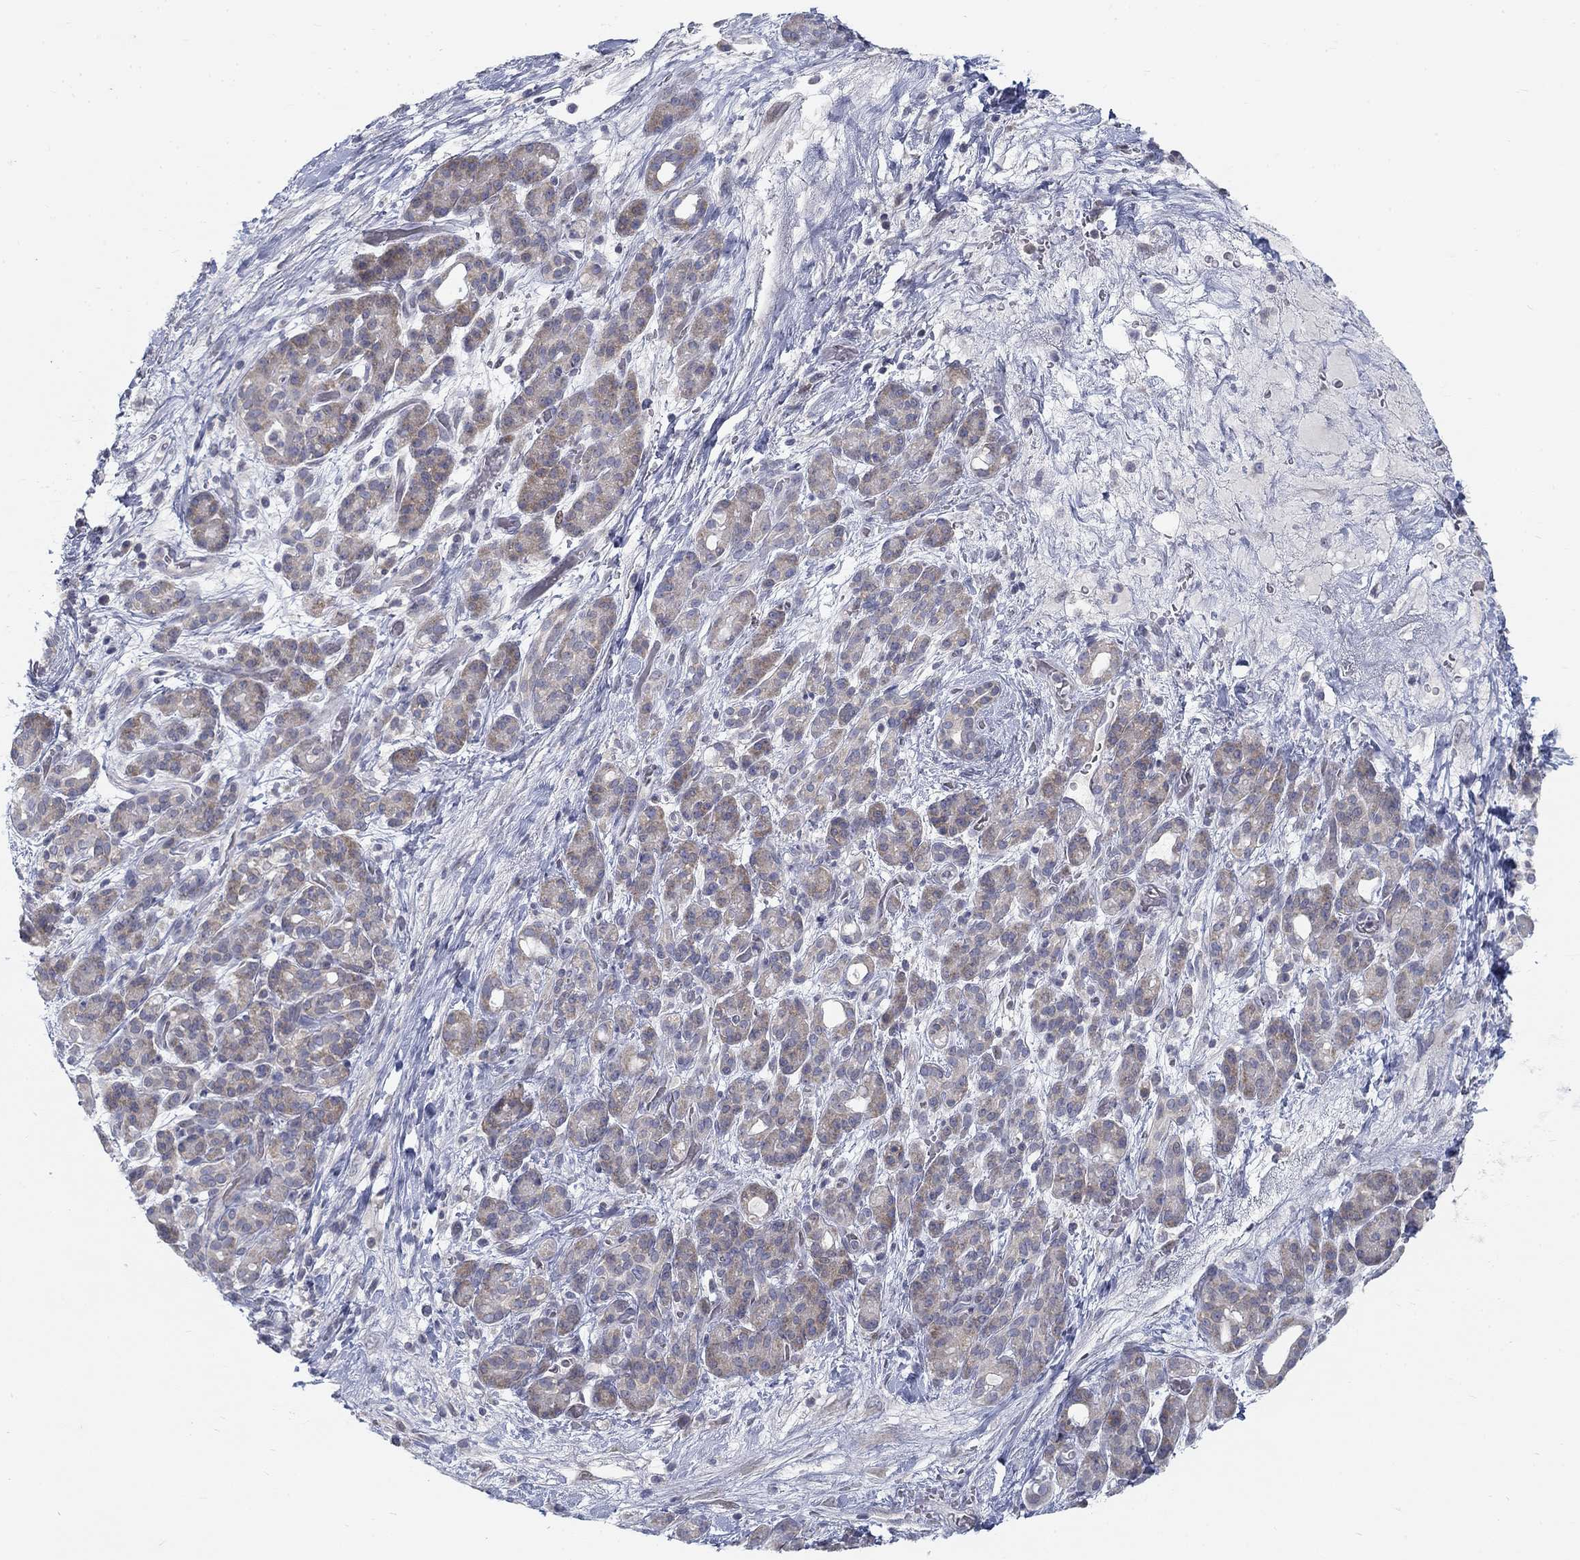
{"staining": {"intensity": "weak", "quantity": ">75%", "location": "cytoplasmic/membranous"}, "tissue": "pancreatic cancer", "cell_type": "Tumor cells", "image_type": "cancer", "snomed": [{"axis": "morphology", "description": "Adenocarcinoma, NOS"}, {"axis": "topography", "description": "Pancreas"}], "caption": "Protein positivity by immunohistochemistry (IHC) exhibits weak cytoplasmic/membranous expression in about >75% of tumor cells in pancreatic cancer (adenocarcinoma).", "gene": "ATP1A3", "patient": {"sex": "male", "age": 44}}